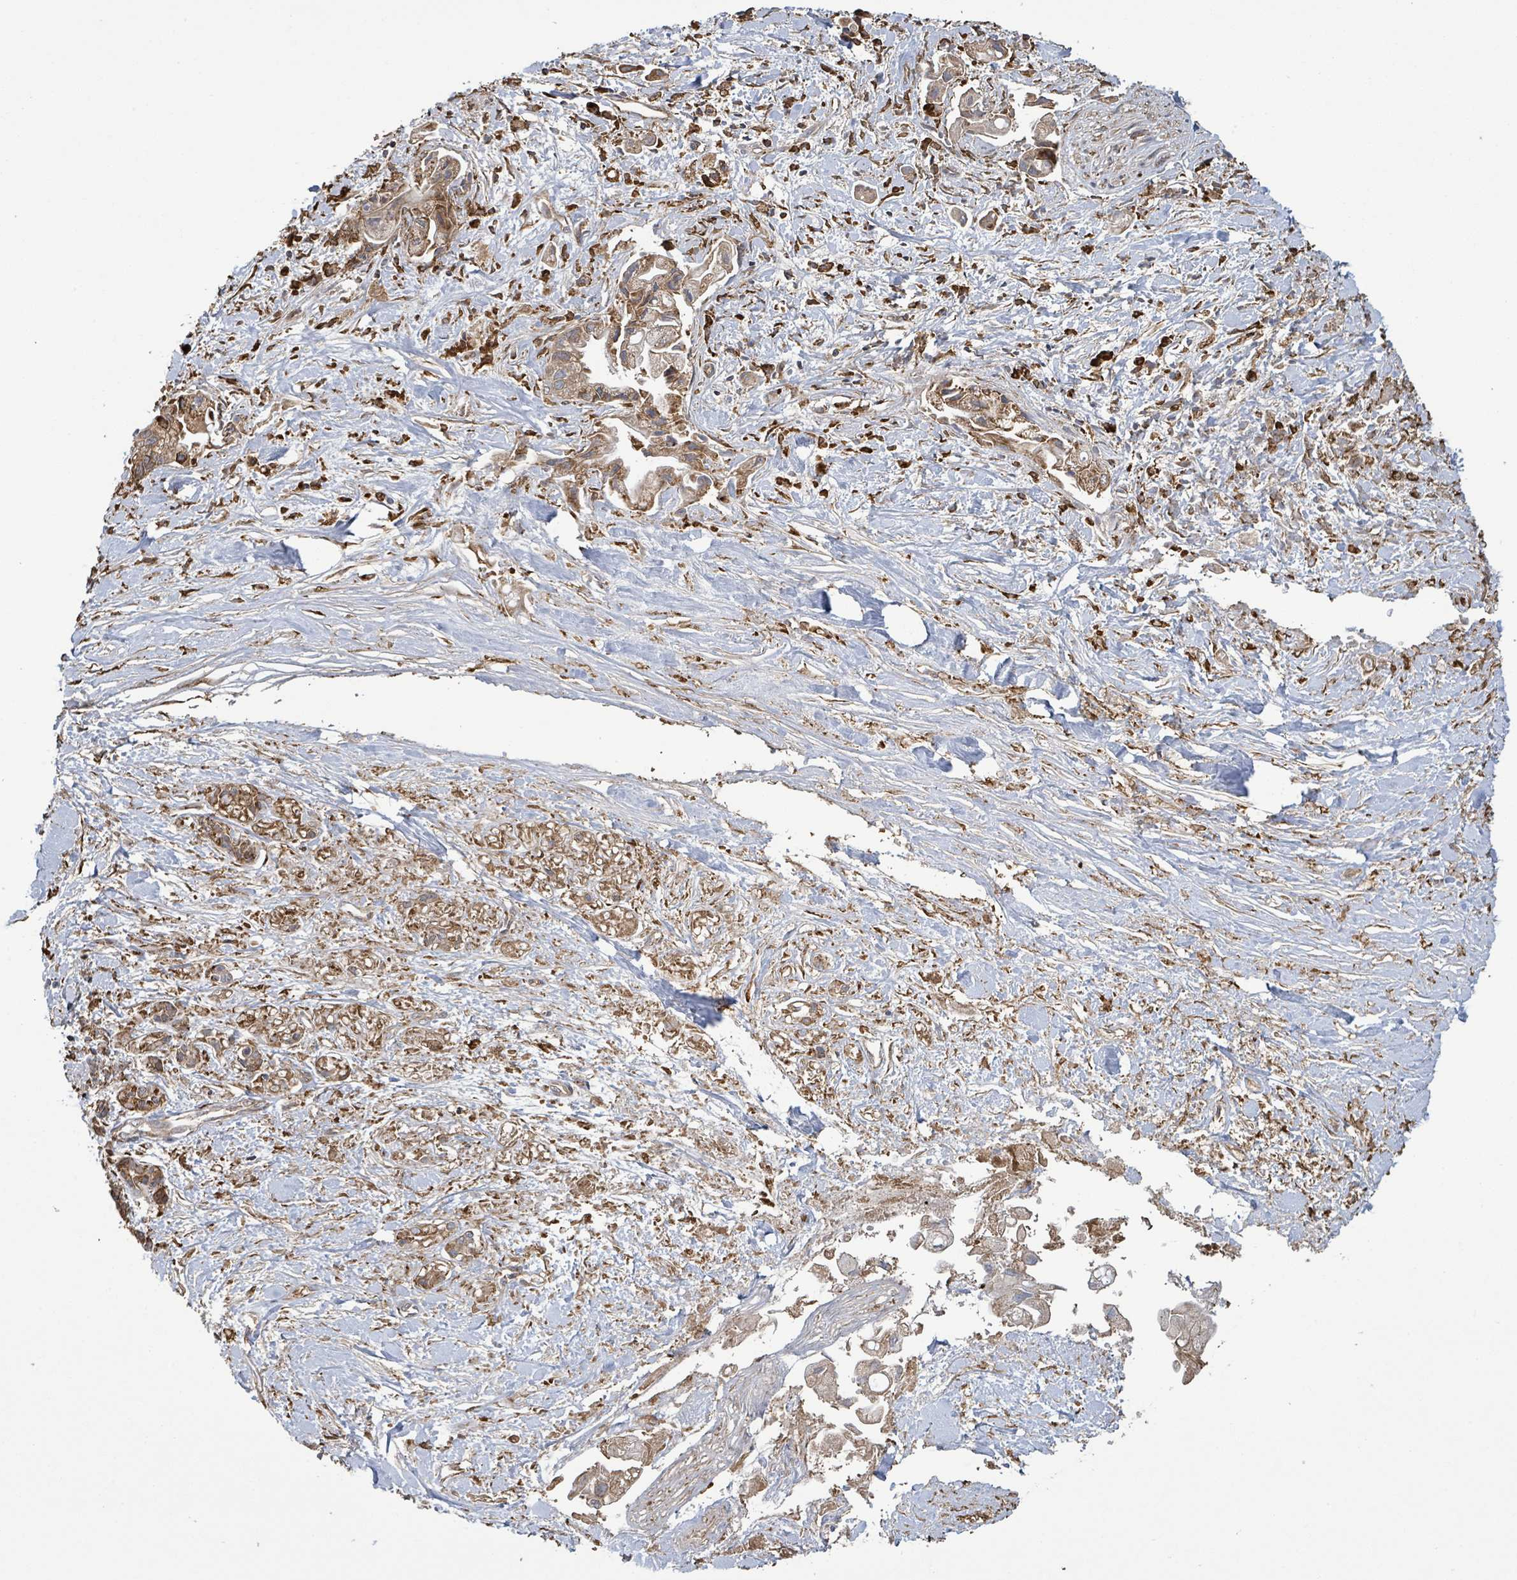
{"staining": {"intensity": "moderate", "quantity": "25%-75%", "location": "cytoplasmic/membranous"}, "tissue": "pancreatic cancer", "cell_type": "Tumor cells", "image_type": "cancer", "snomed": [{"axis": "morphology", "description": "Adenocarcinoma, NOS"}, {"axis": "topography", "description": "Pancreas"}], "caption": "Protein staining shows moderate cytoplasmic/membranous positivity in about 25%-75% of tumor cells in pancreatic cancer (adenocarcinoma).", "gene": "ARPIN", "patient": {"sex": "male", "age": 61}}